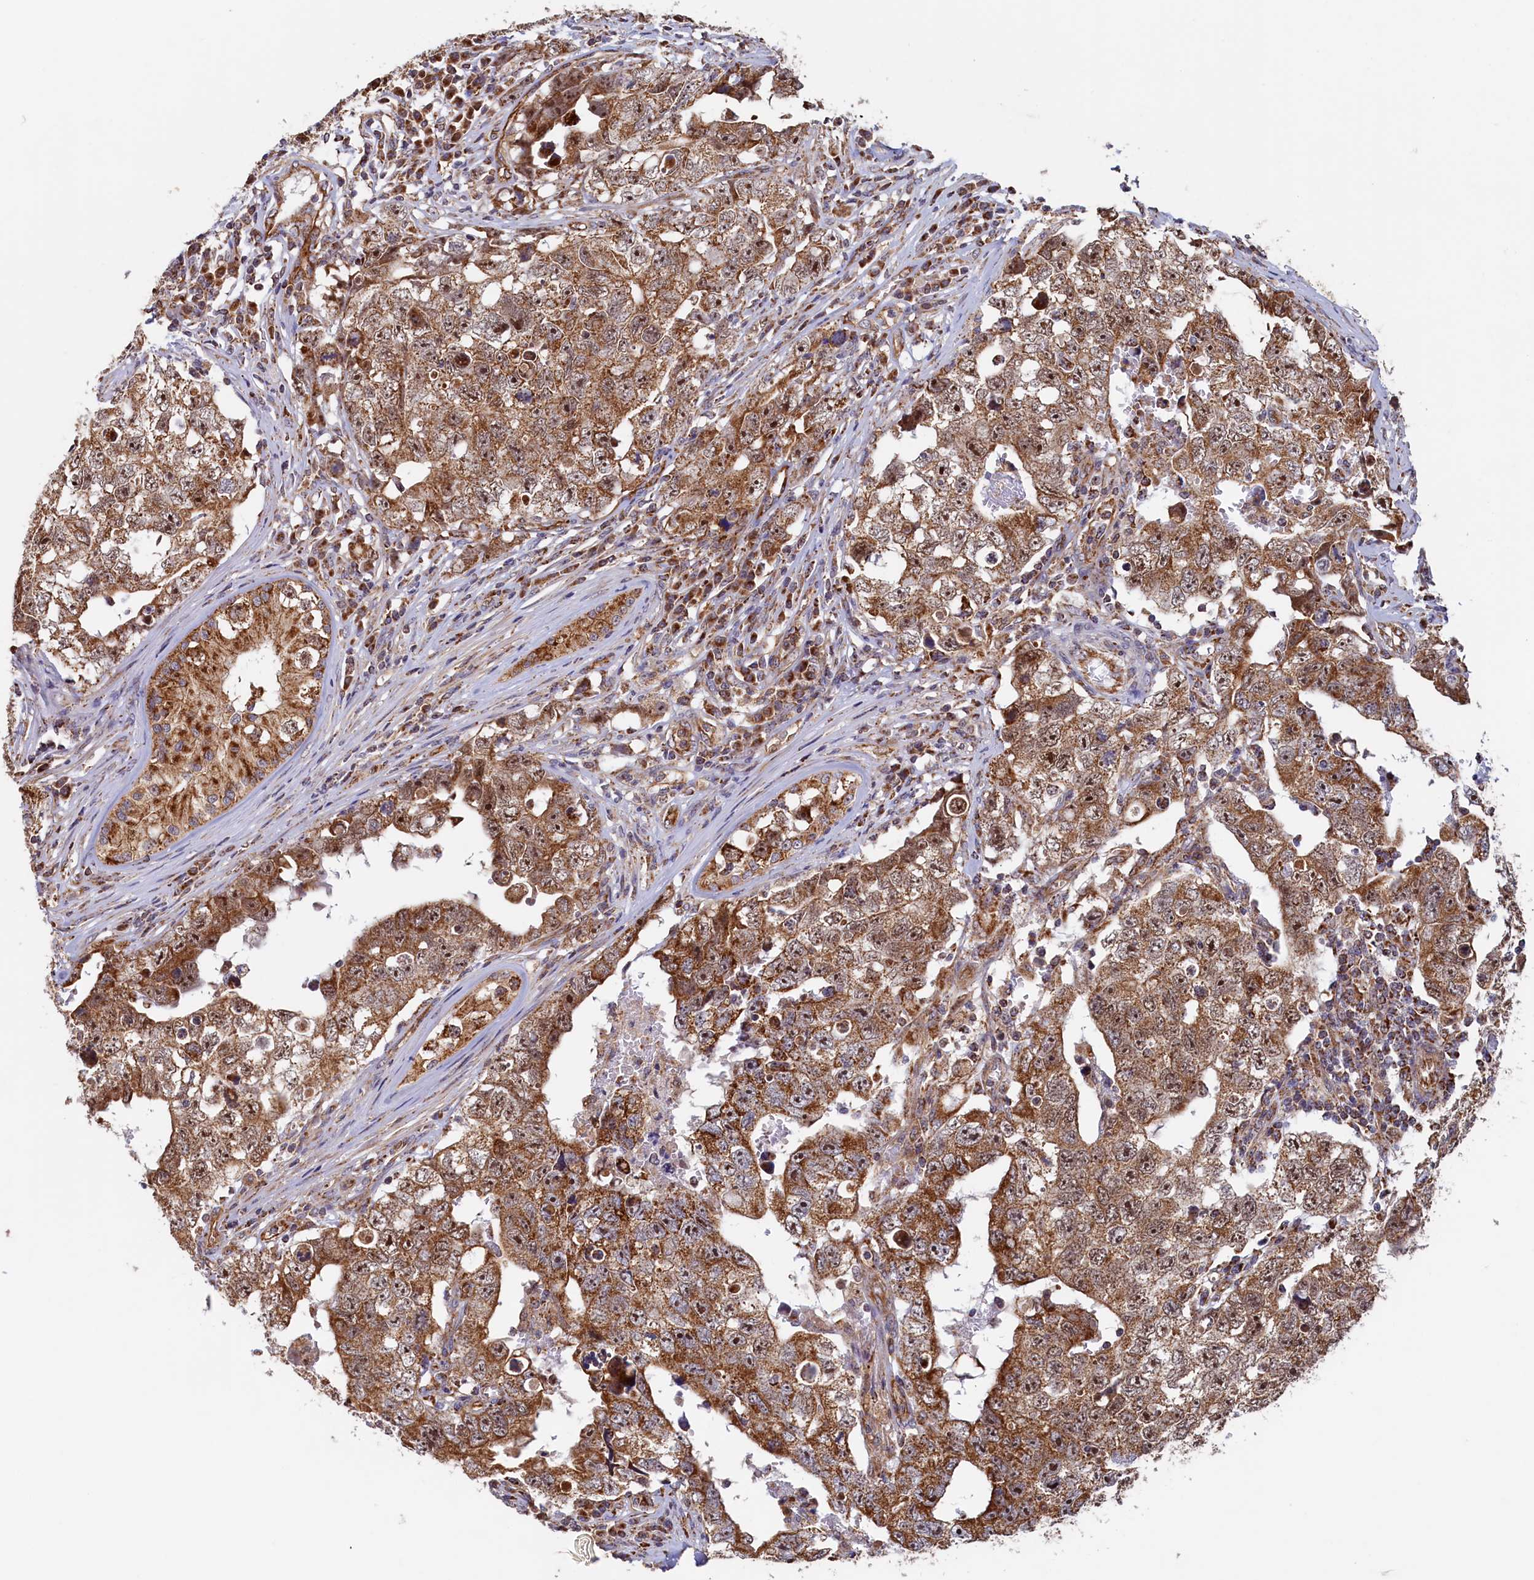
{"staining": {"intensity": "moderate", "quantity": ">75%", "location": "cytoplasmic/membranous,nuclear"}, "tissue": "testis cancer", "cell_type": "Tumor cells", "image_type": "cancer", "snomed": [{"axis": "morphology", "description": "Carcinoma, Embryonal, NOS"}, {"axis": "topography", "description": "Testis"}], "caption": "Protein expression analysis of embryonal carcinoma (testis) demonstrates moderate cytoplasmic/membranous and nuclear staining in approximately >75% of tumor cells.", "gene": "UBE3B", "patient": {"sex": "male", "age": 17}}